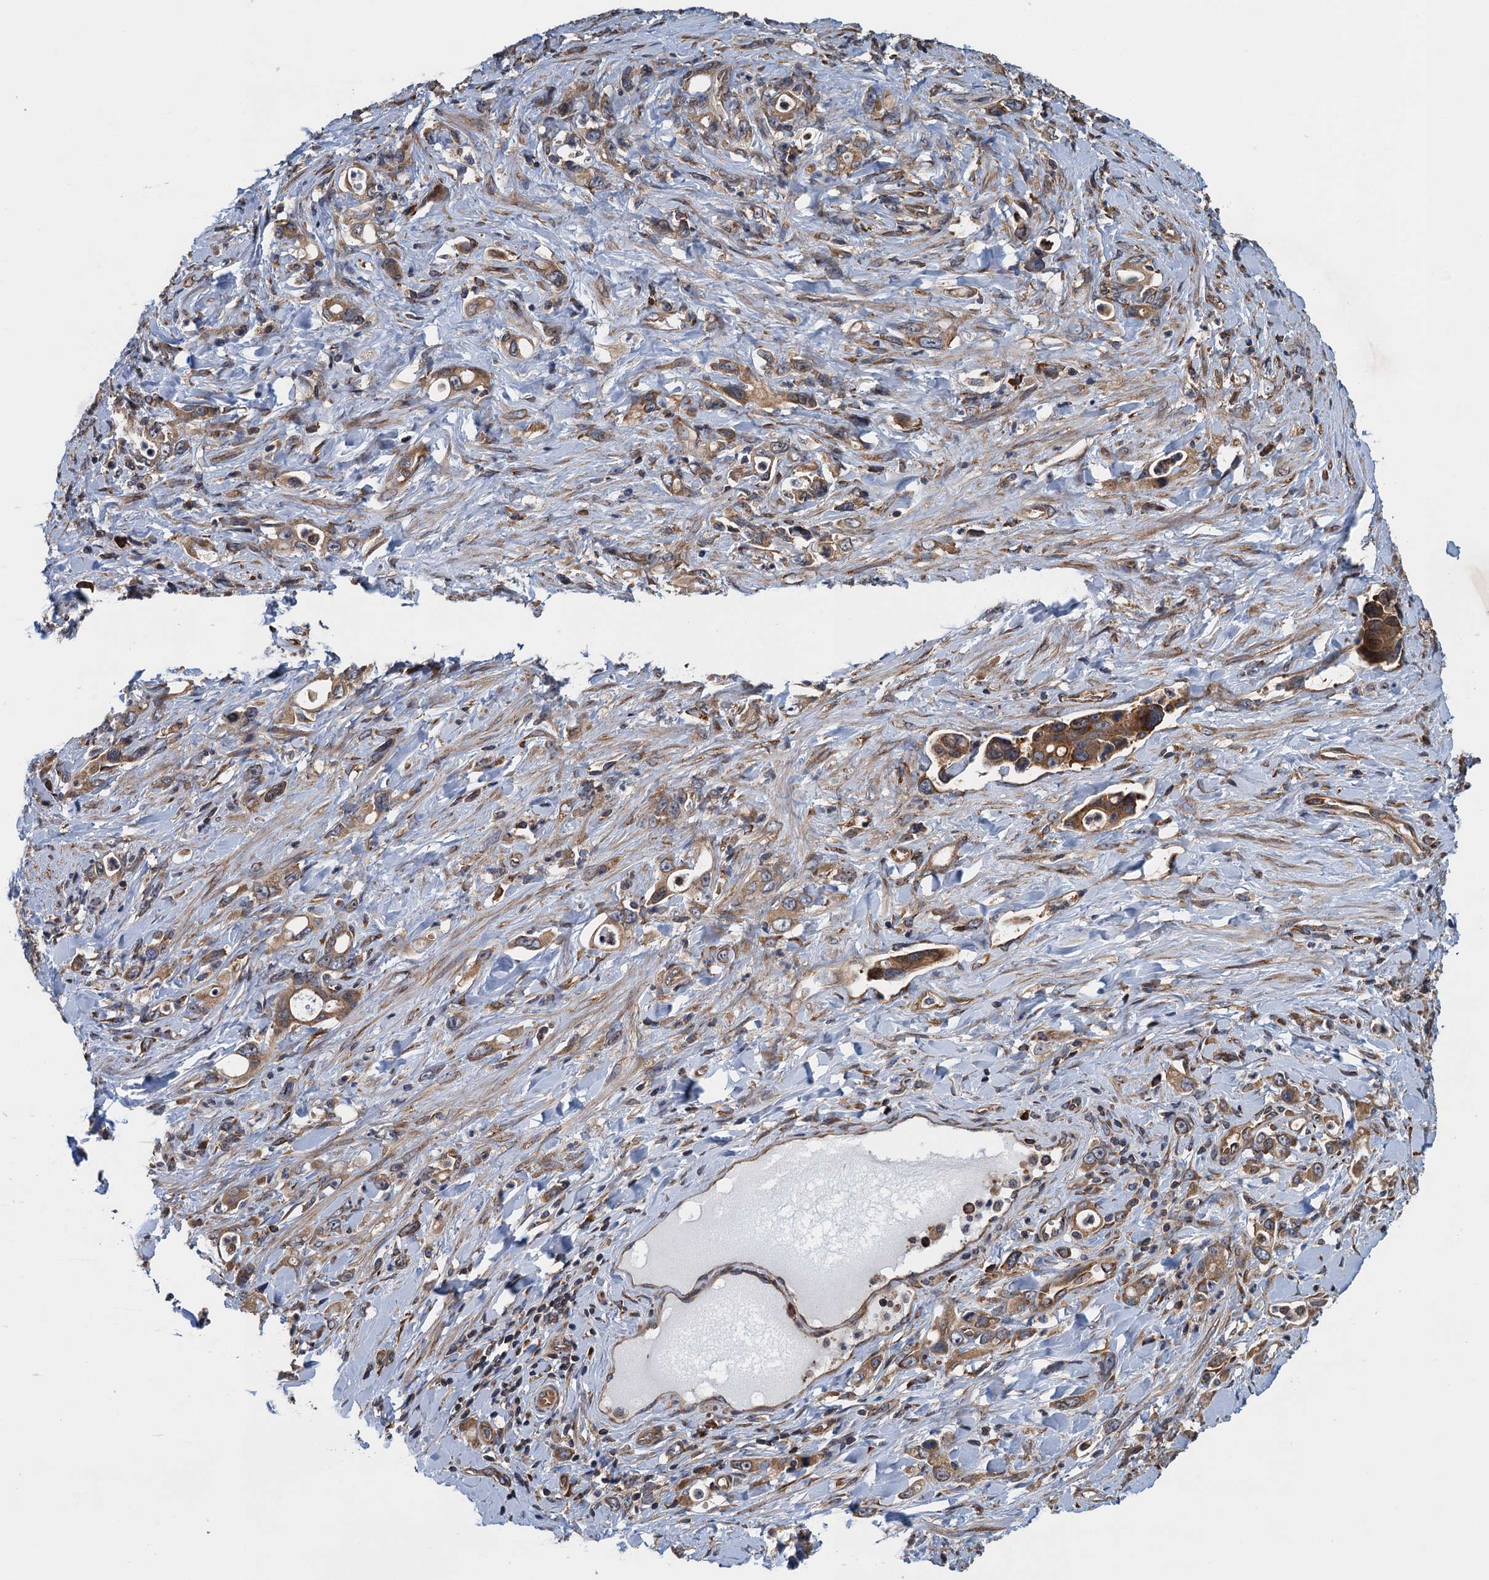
{"staining": {"intensity": "moderate", "quantity": ">75%", "location": "cytoplasmic/membranous"}, "tissue": "stomach cancer", "cell_type": "Tumor cells", "image_type": "cancer", "snomed": [{"axis": "morphology", "description": "Adenocarcinoma, NOS"}, {"axis": "topography", "description": "Stomach, lower"}], "caption": "DAB immunohistochemical staining of adenocarcinoma (stomach) displays moderate cytoplasmic/membranous protein expression in approximately >75% of tumor cells.", "gene": "MDM1", "patient": {"sex": "female", "age": 43}}